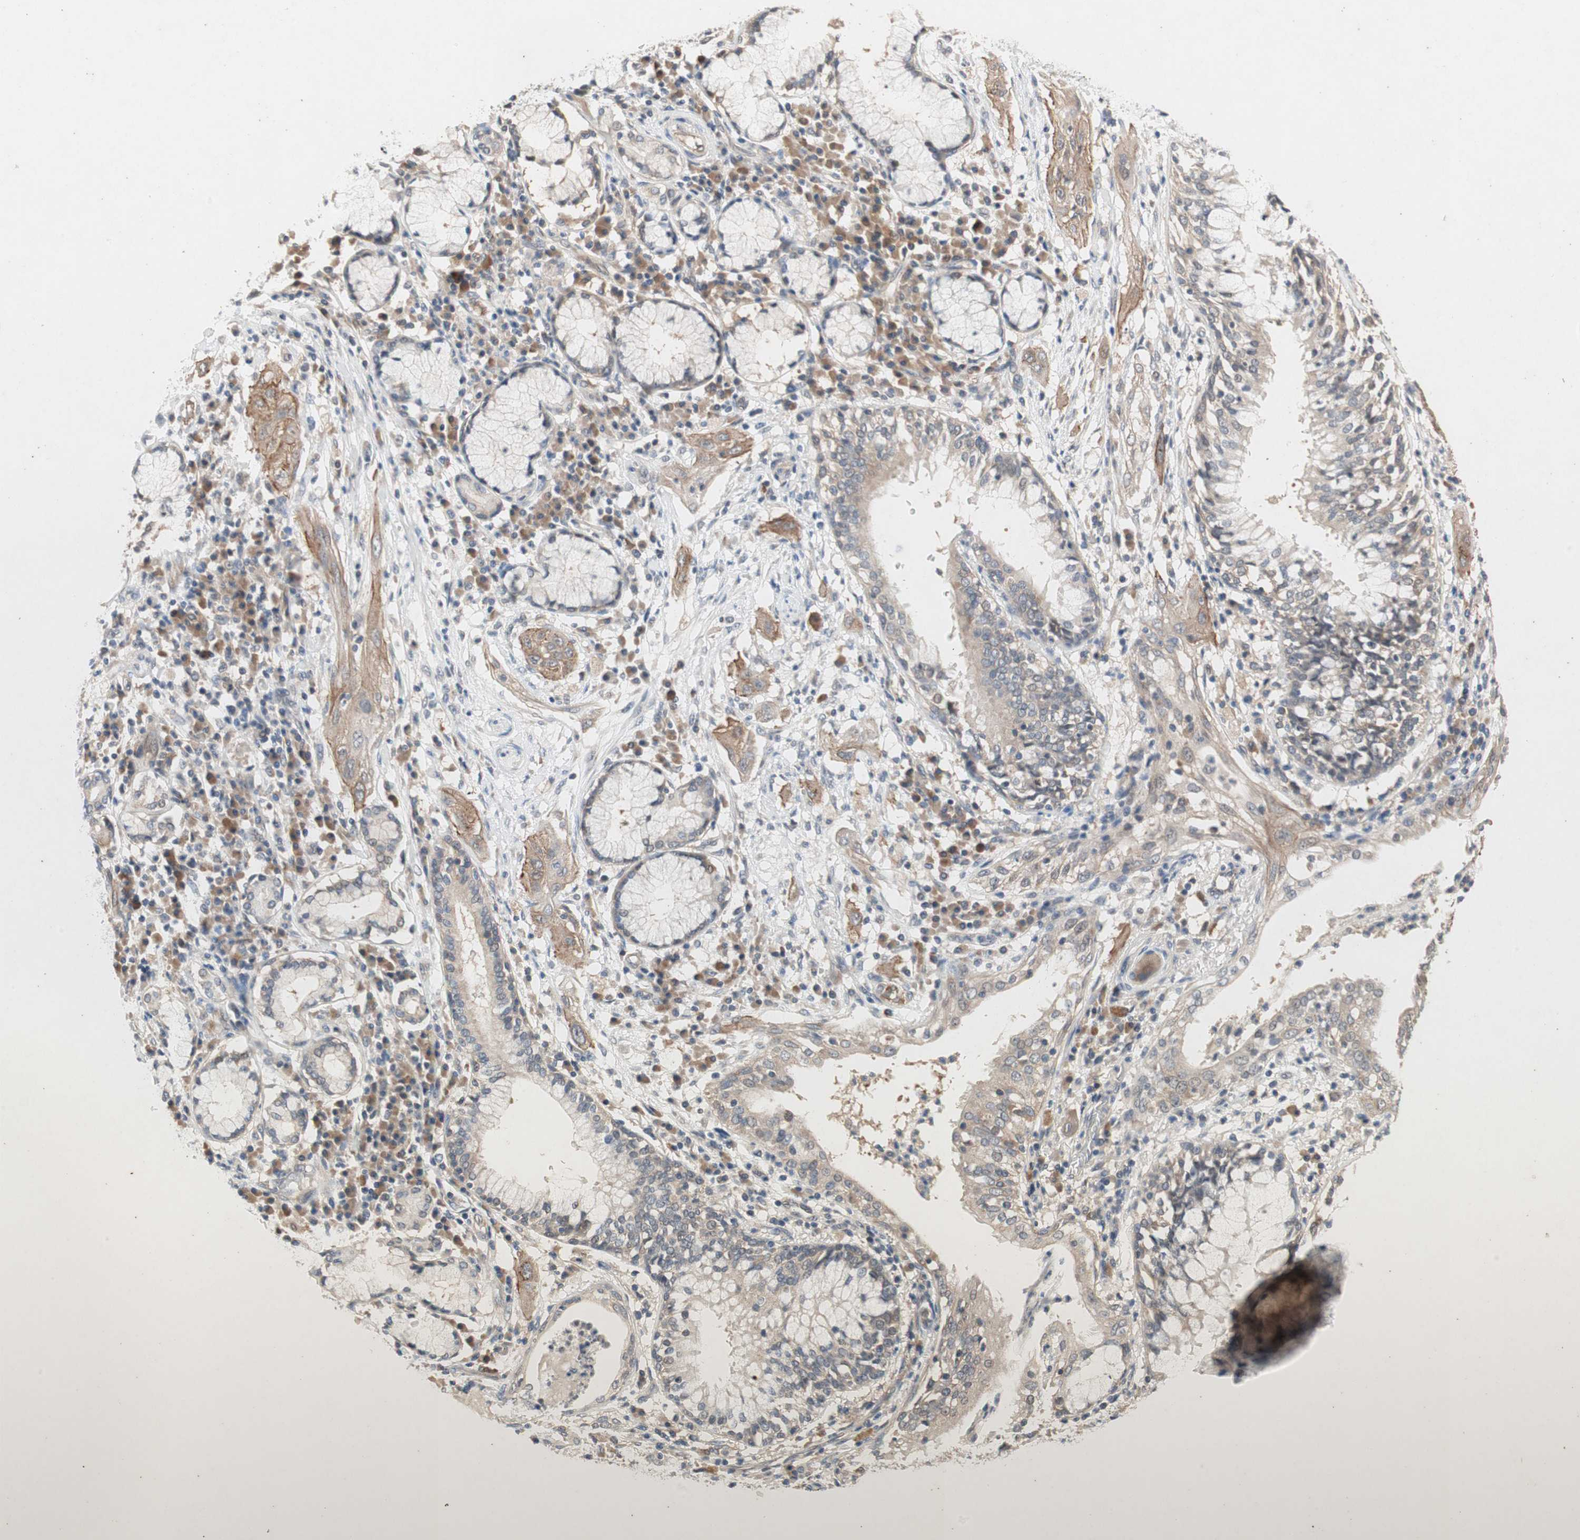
{"staining": {"intensity": "moderate", "quantity": ">75%", "location": "cytoplasmic/membranous"}, "tissue": "lung cancer", "cell_type": "Tumor cells", "image_type": "cancer", "snomed": [{"axis": "morphology", "description": "Squamous cell carcinoma, NOS"}, {"axis": "topography", "description": "Lung"}], "caption": "DAB immunohistochemical staining of human lung cancer (squamous cell carcinoma) demonstrates moderate cytoplasmic/membranous protein positivity in about >75% of tumor cells.", "gene": "NCLN", "patient": {"sex": "female", "age": 47}}